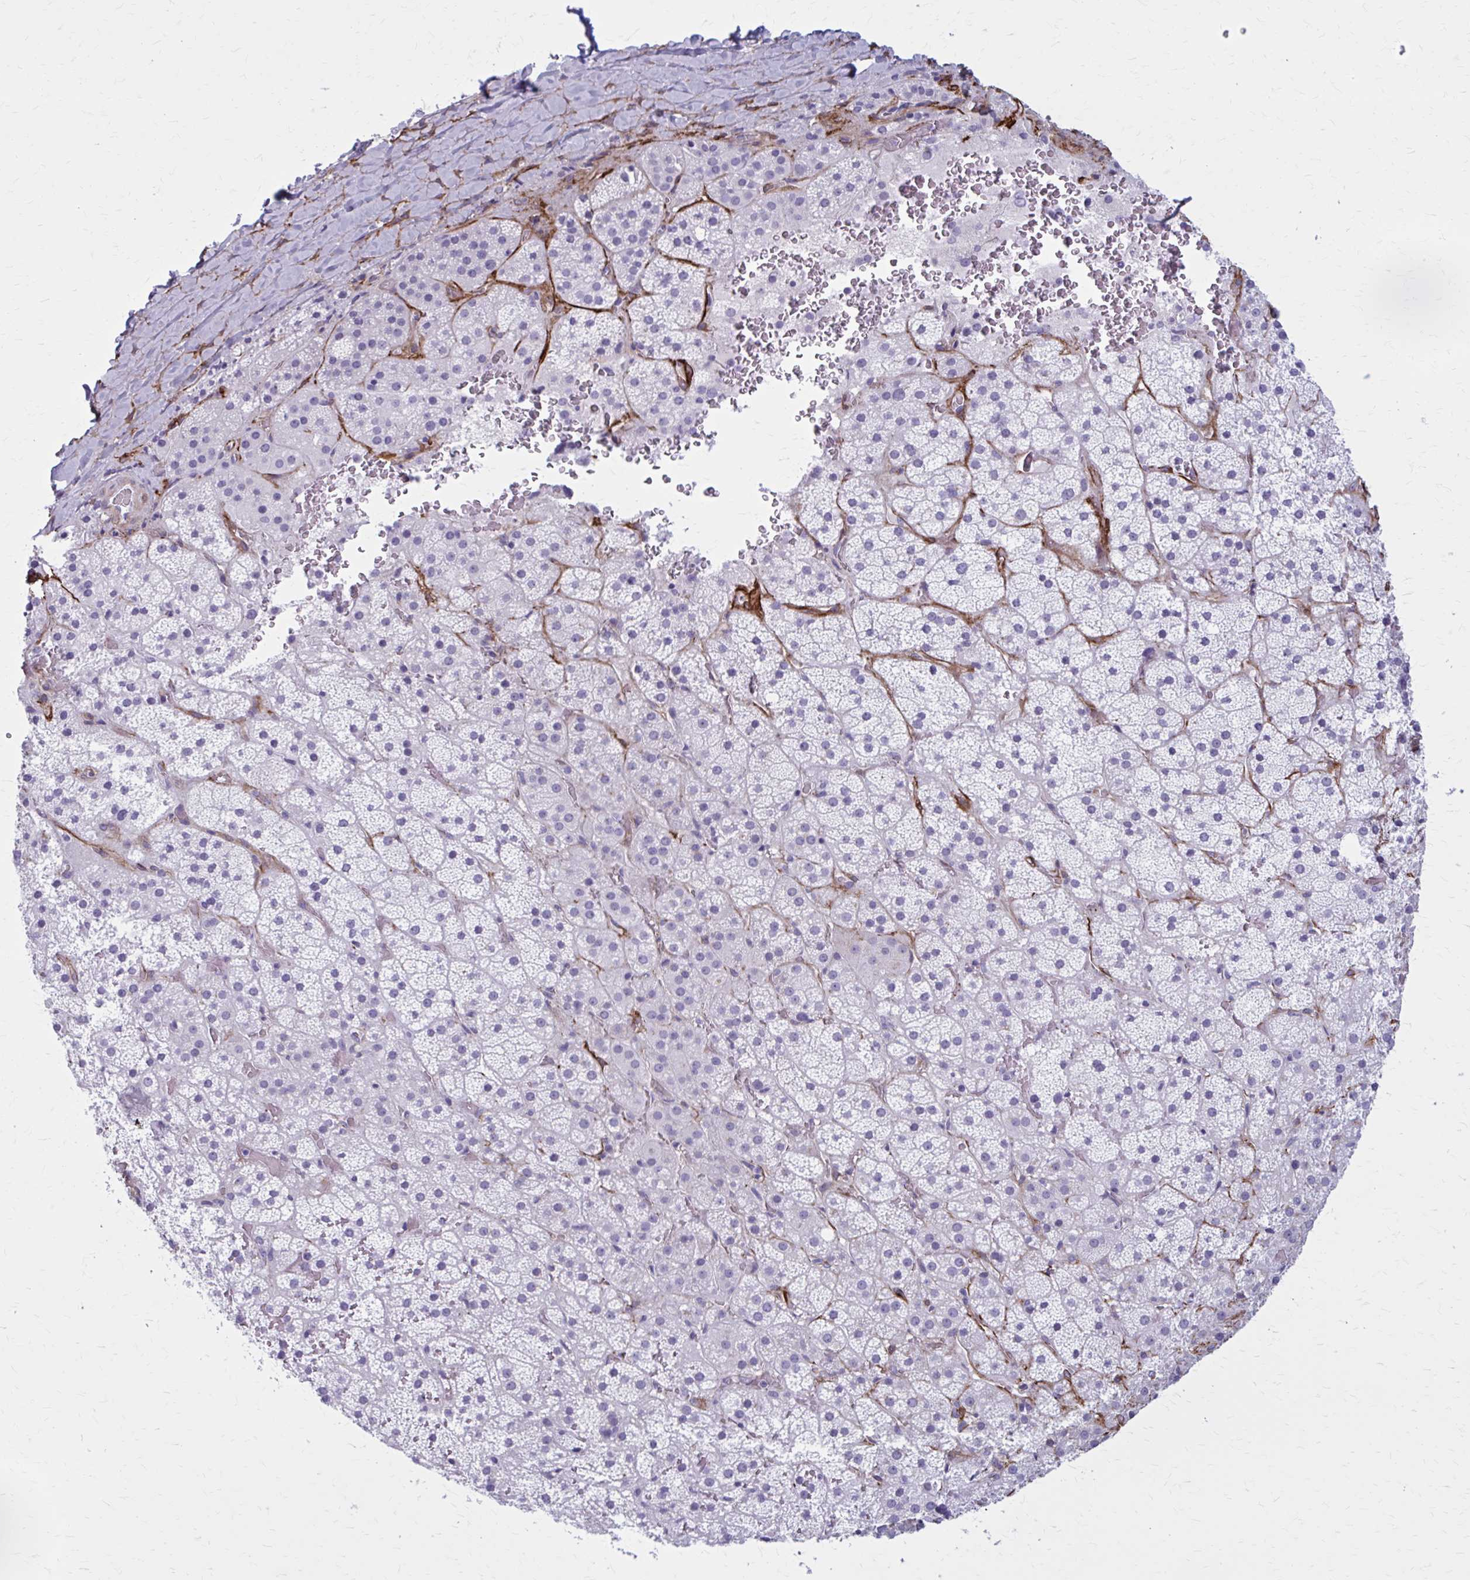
{"staining": {"intensity": "negative", "quantity": "none", "location": "none"}, "tissue": "adrenal gland", "cell_type": "Glandular cells", "image_type": "normal", "snomed": [{"axis": "morphology", "description": "Normal tissue, NOS"}, {"axis": "topography", "description": "Adrenal gland"}], "caption": "Glandular cells show no significant staining in unremarkable adrenal gland. Nuclei are stained in blue.", "gene": "AKAP12", "patient": {"sex": "male", "age": 57}}